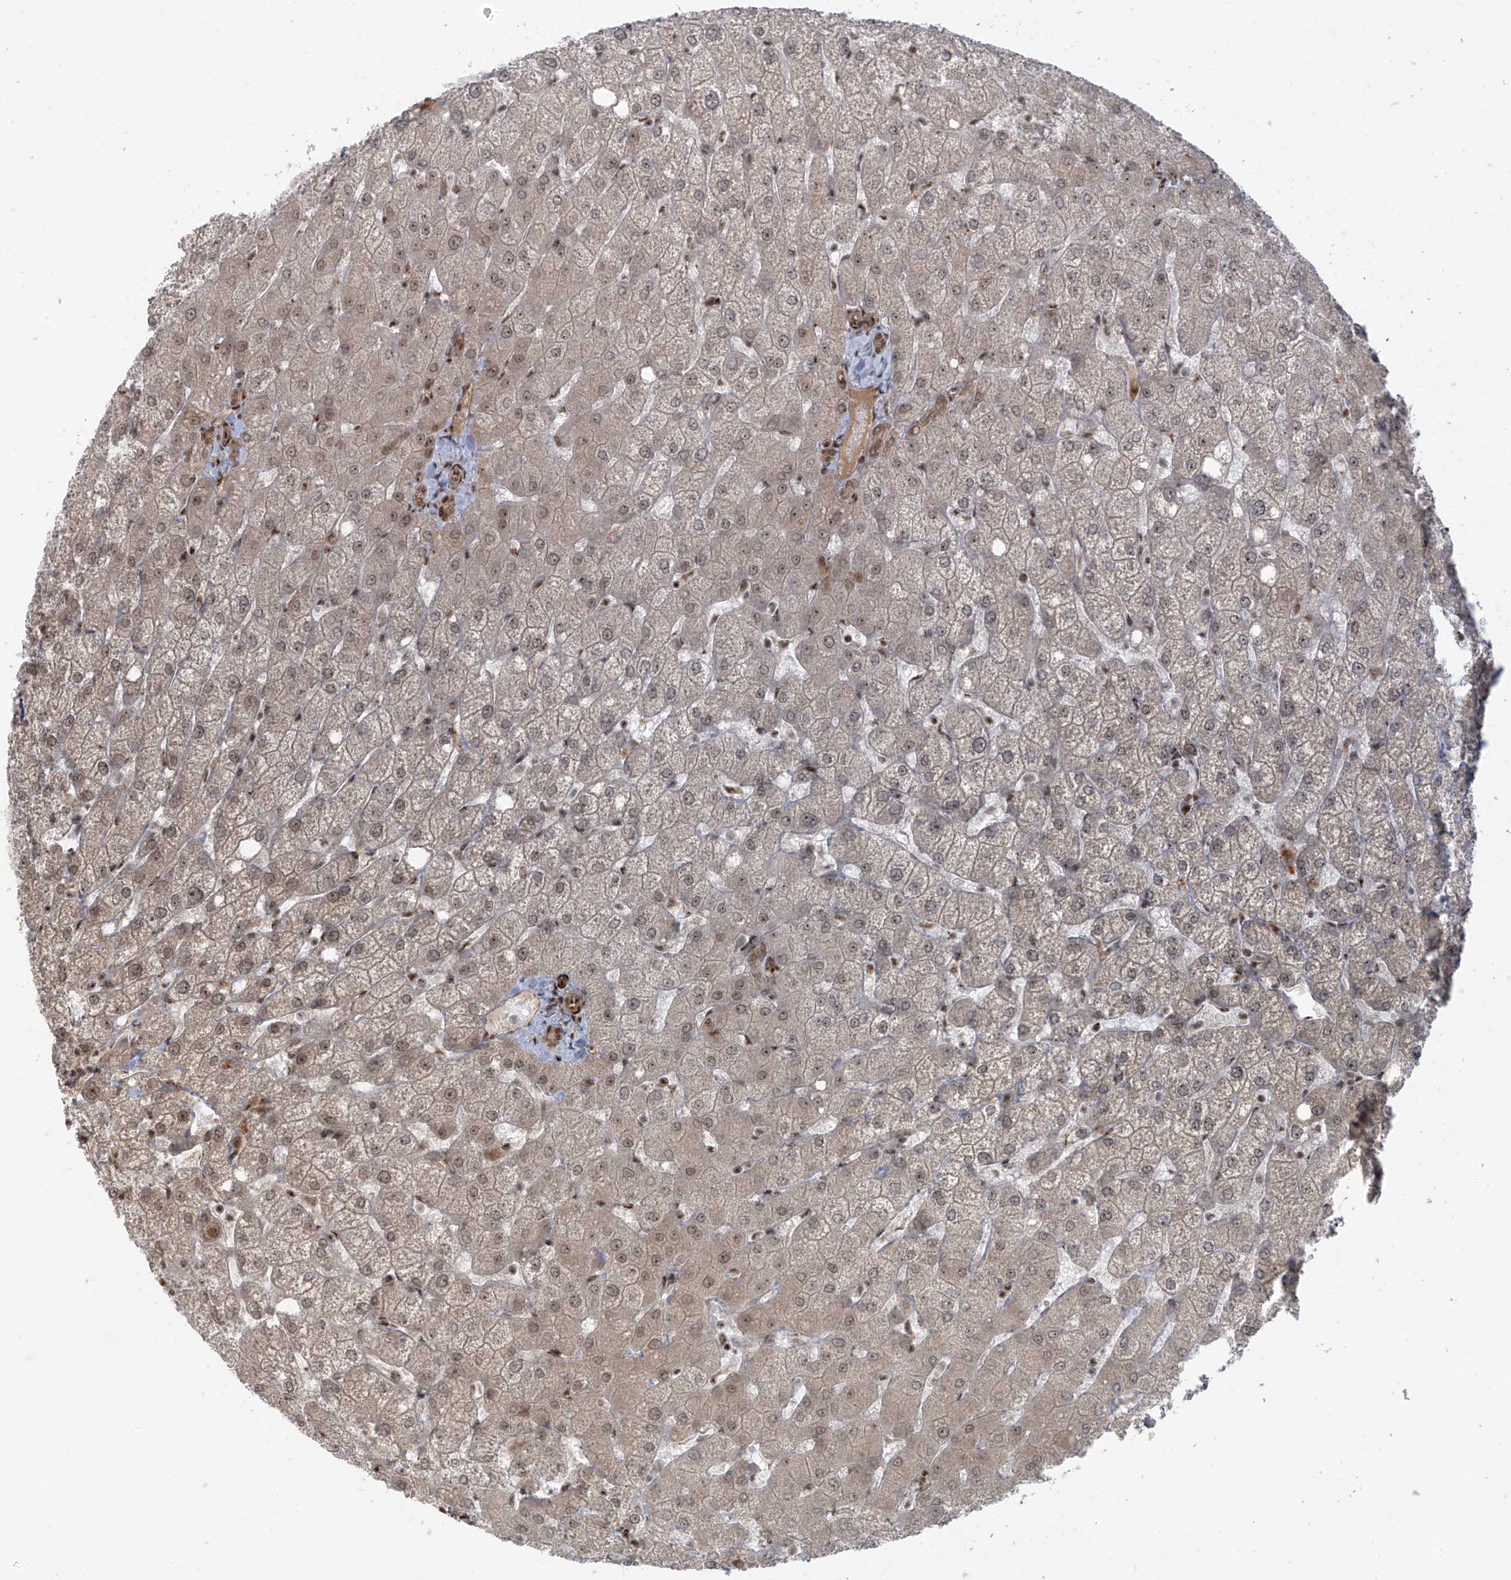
{"staining": {"intensity": "moderate", "quantity": ">75%", "location": "nuclear"}, "tissue": "liver", "cell_type": "Cholangiocytes", "image_type": "normal", "snomed": [{"axis": "morphology", "description": "Normal tissue, NOS"}, {"axis": "topography", "description": "Liver"}], "caption": "Moderate nuclear protein staining is present in approximately >75% of cholangiocytes in liver.", "gene": "ARHGEF3", "patient": {"sex": "female", "age": 54}}